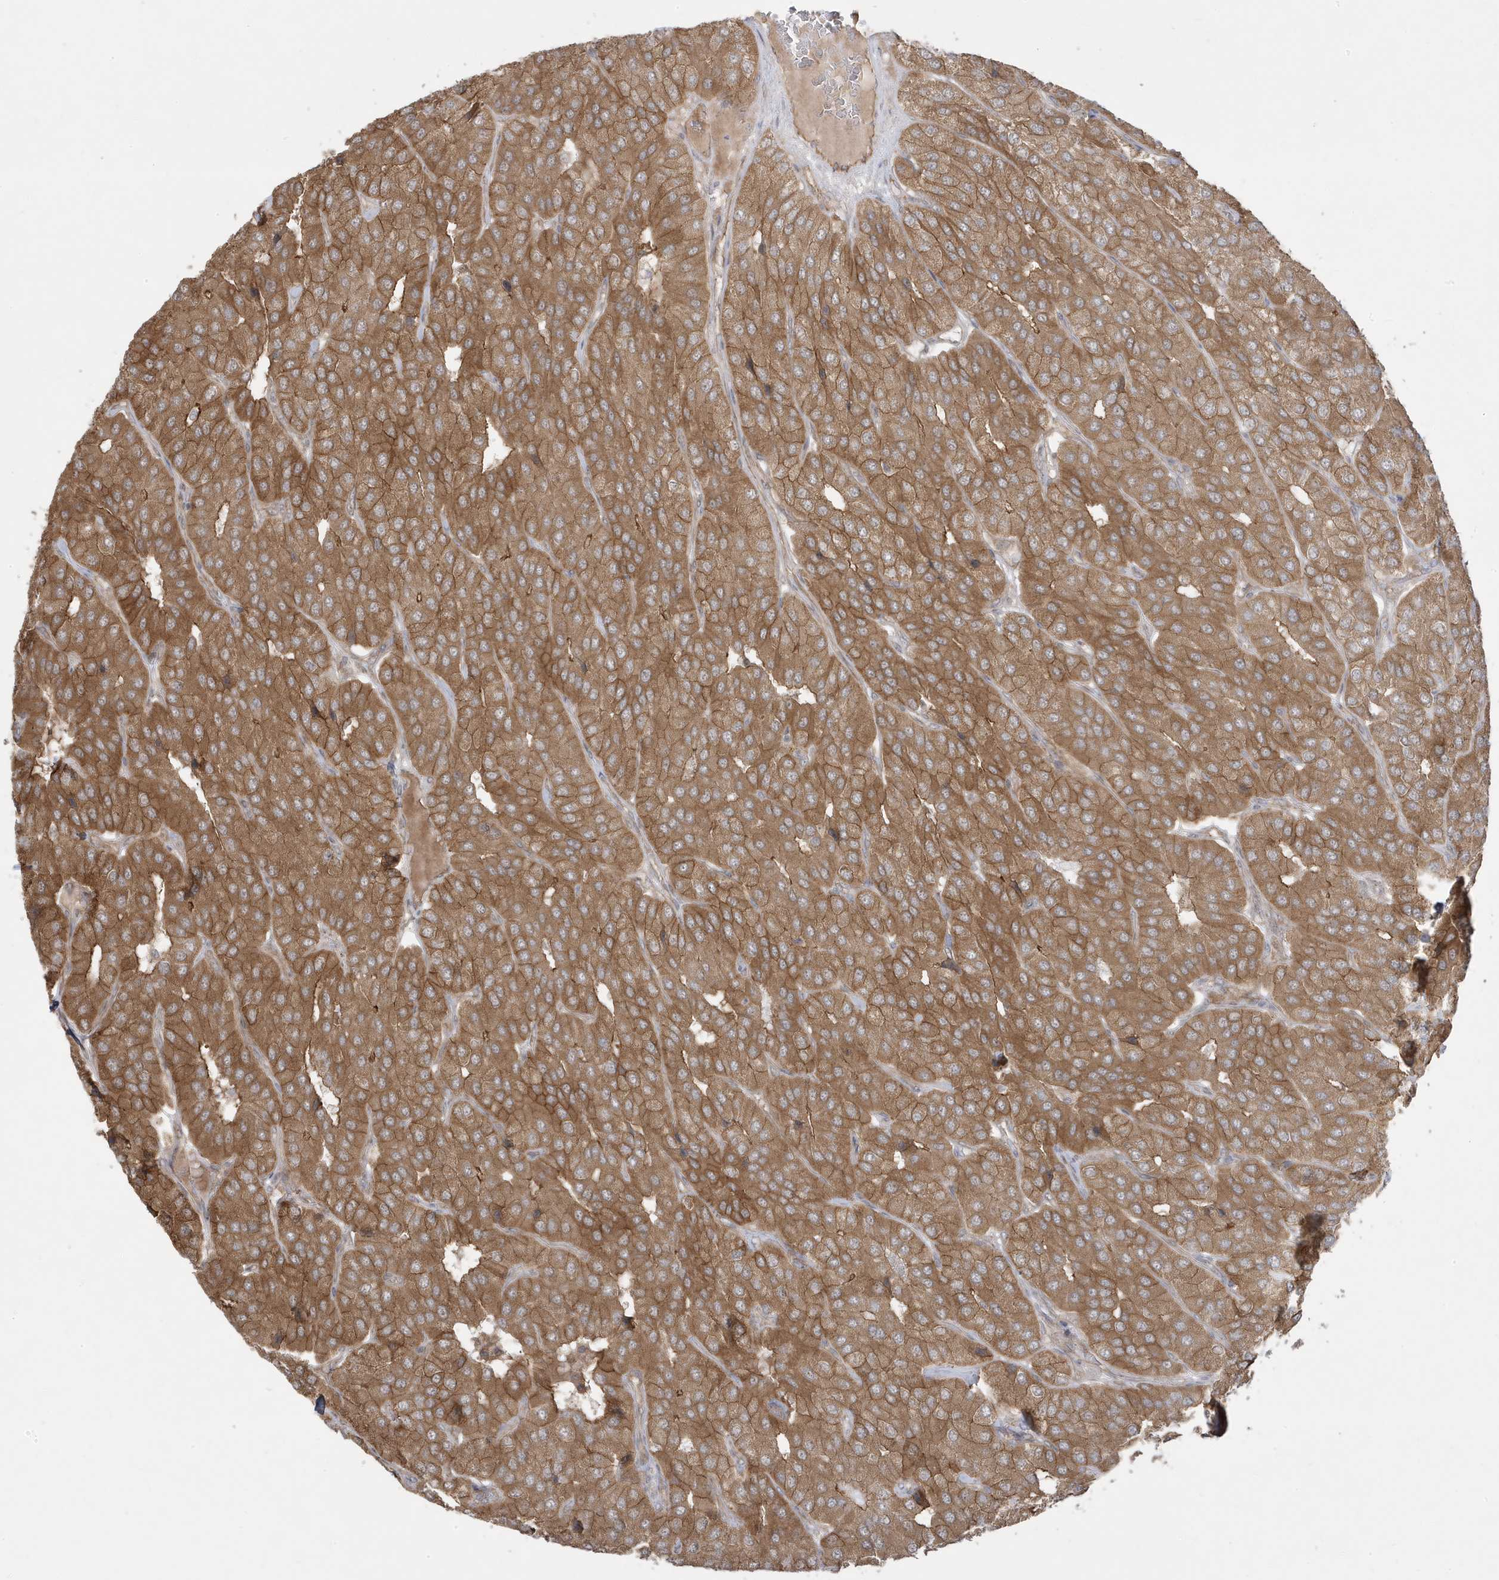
{"staining": {"intensity": "moderate", "quantity": ">75%", "location": "cytoplasmic/membranous"}, "tissue": "parathyroid gland", "cell_type": "Glandular cells", "image_type": "normal", "snomed": [{"axis": "morphology", "description": "Normal tissue, NOS"}, {"axis": "morphology", "description": "Adenoma, NOS"}, {"axis": "topography", "description": "Parathyroid gland"}], "caption": "High-power microscopy captured an immunohistochemistry (IHC) micrograph of benign parathyroid gland, revealing moderate cytoplasmic/membranous staining in about >75% of glandular cells. (Brightfield microscopy of DAB IHC at high magnification).", "gene": "DNAJC12", "patient": {"sex": "female", "age": 86}}